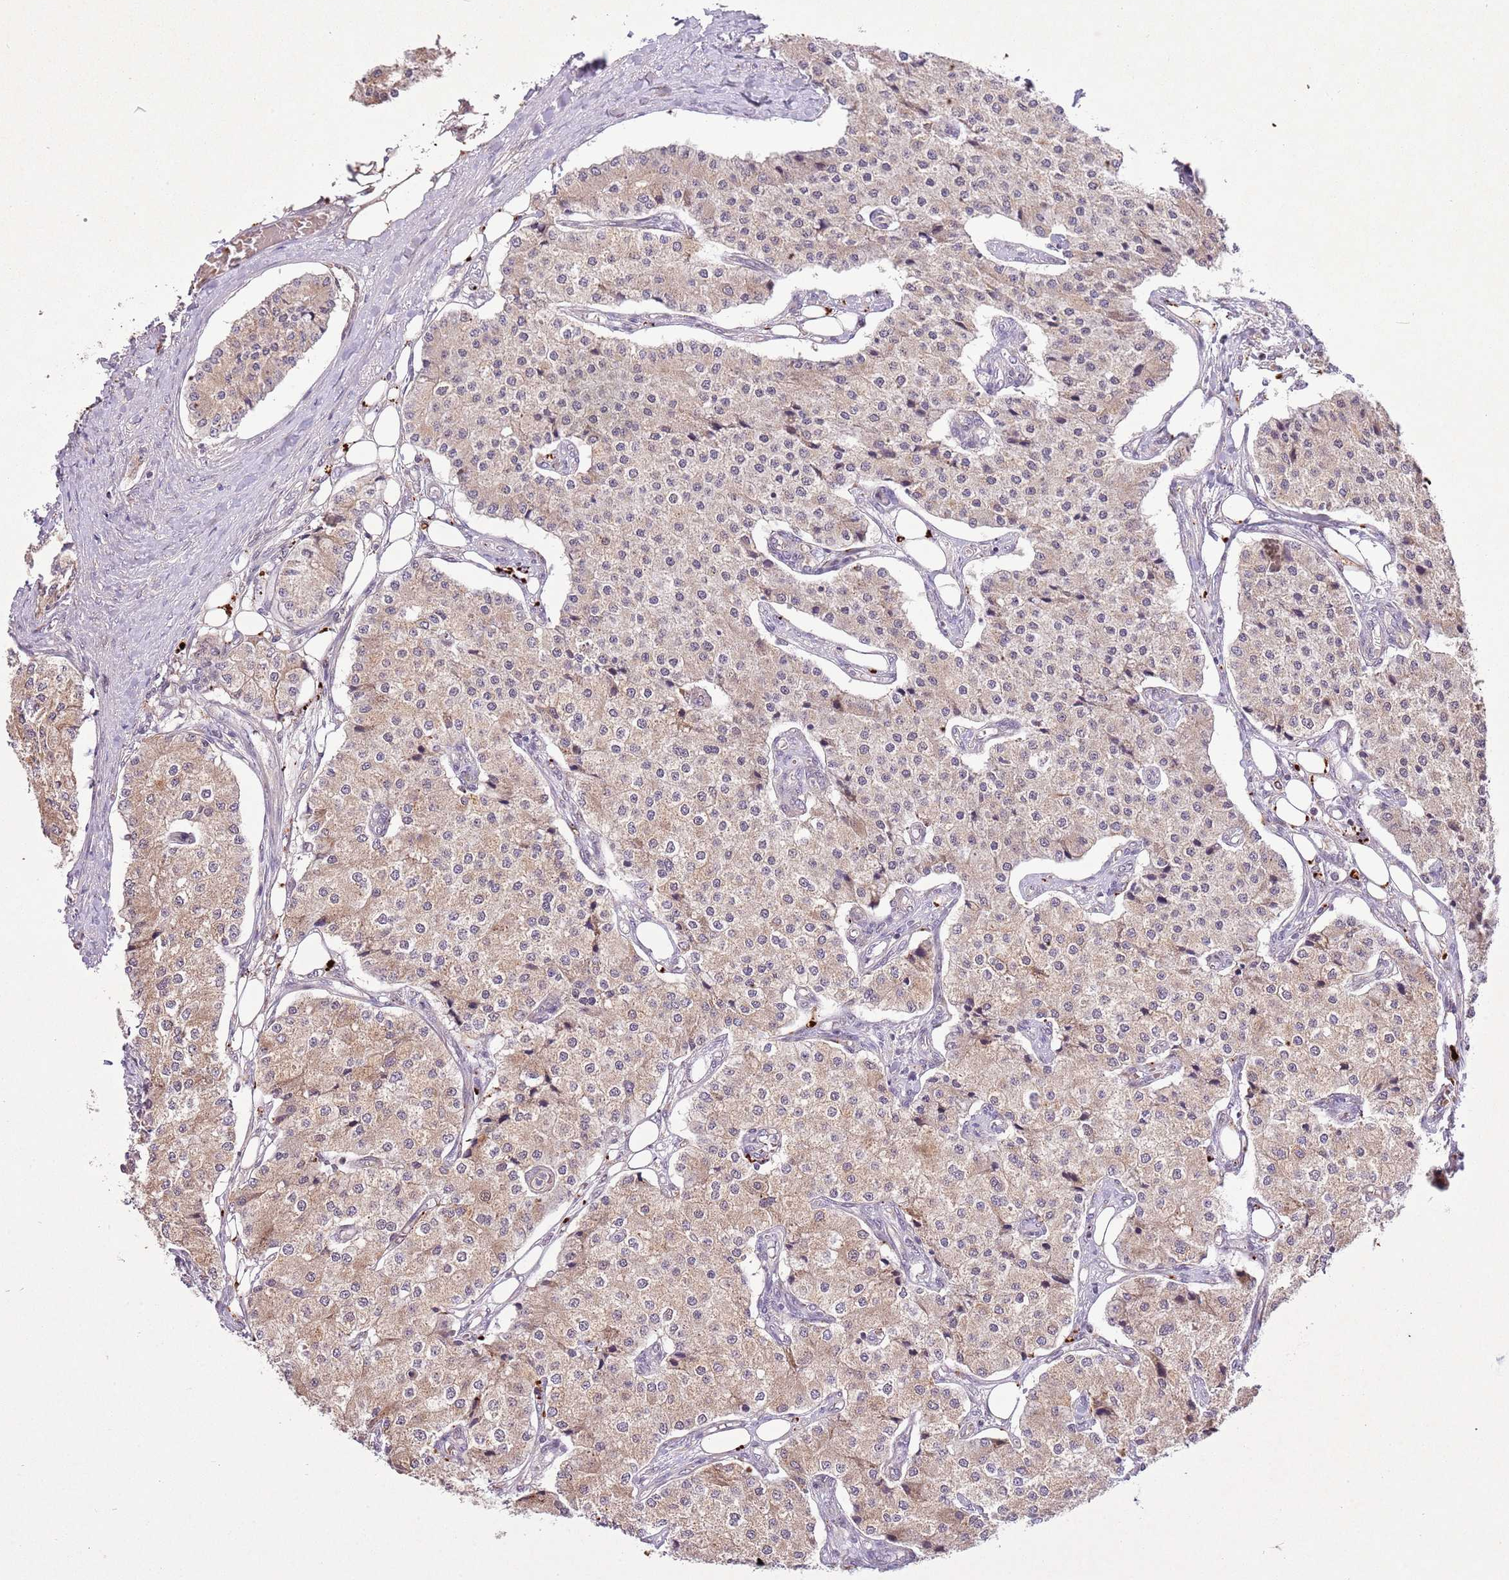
{"staining": {"intensity": "weak", "quantity": "25%-75%", "location": "cytoplasmic/membranous"}, "tissue": "carcinoid", "cell_type": "Tumor cells", "image_type": "cancer", "snomed": [{"axis": "morphology", "description": "Carcinoid, malignant, NOS"}, {"axis": "topography", "description": "Colon"}], "caption": "IHC of carcinoid exhibits low levels of weak cytoplasmic/membranous positivity in approximately 25%-75% of tumor cells.", "gene": "TRIM27", "patient": {"sex": "female", "age": 52}}